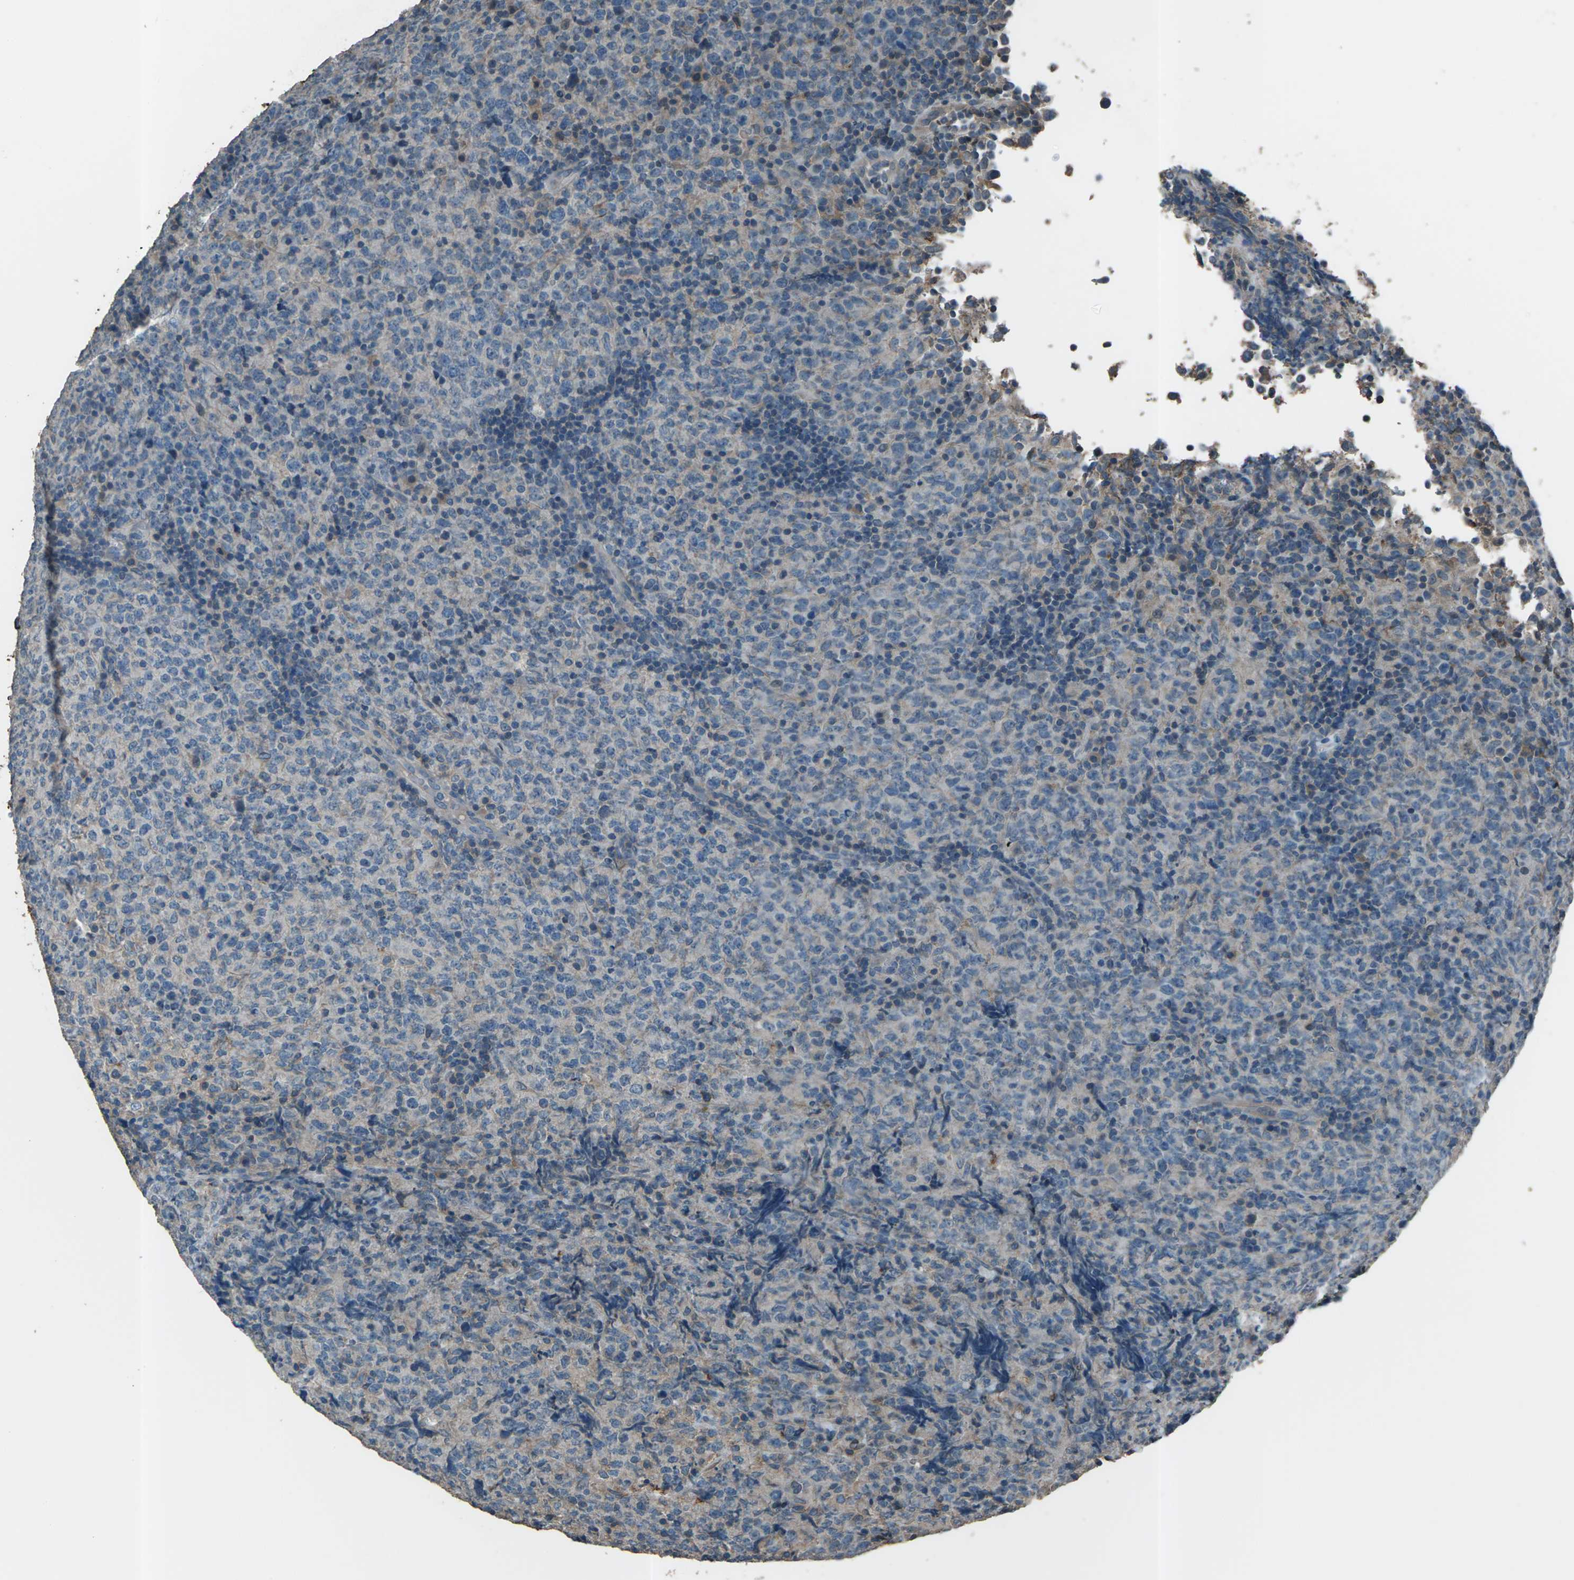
{"staining": {"intensity": "weak", "quantity": ">75%", "location": "cytoplasmic/membranous"}, "tissue": "lymphoma", "cell_type": "Tumor cells", "image_type": "cancer", "snomed": [{"axis": "morphology", "description": "Malignant lymphoma, non-Hodgkin's type, High grade"}, {"axis": "topography", "description": "Tonsil"}], "caption": "A low amount of weak cytoplasmic/membranous expression is appreciated in approximately >75% of tumor cells in malignant lymphoma, non-Hodgkin's type (high-grade) tissue.", "gene": "CMTM4", "patient": {"sex": "female", "age": 36}}